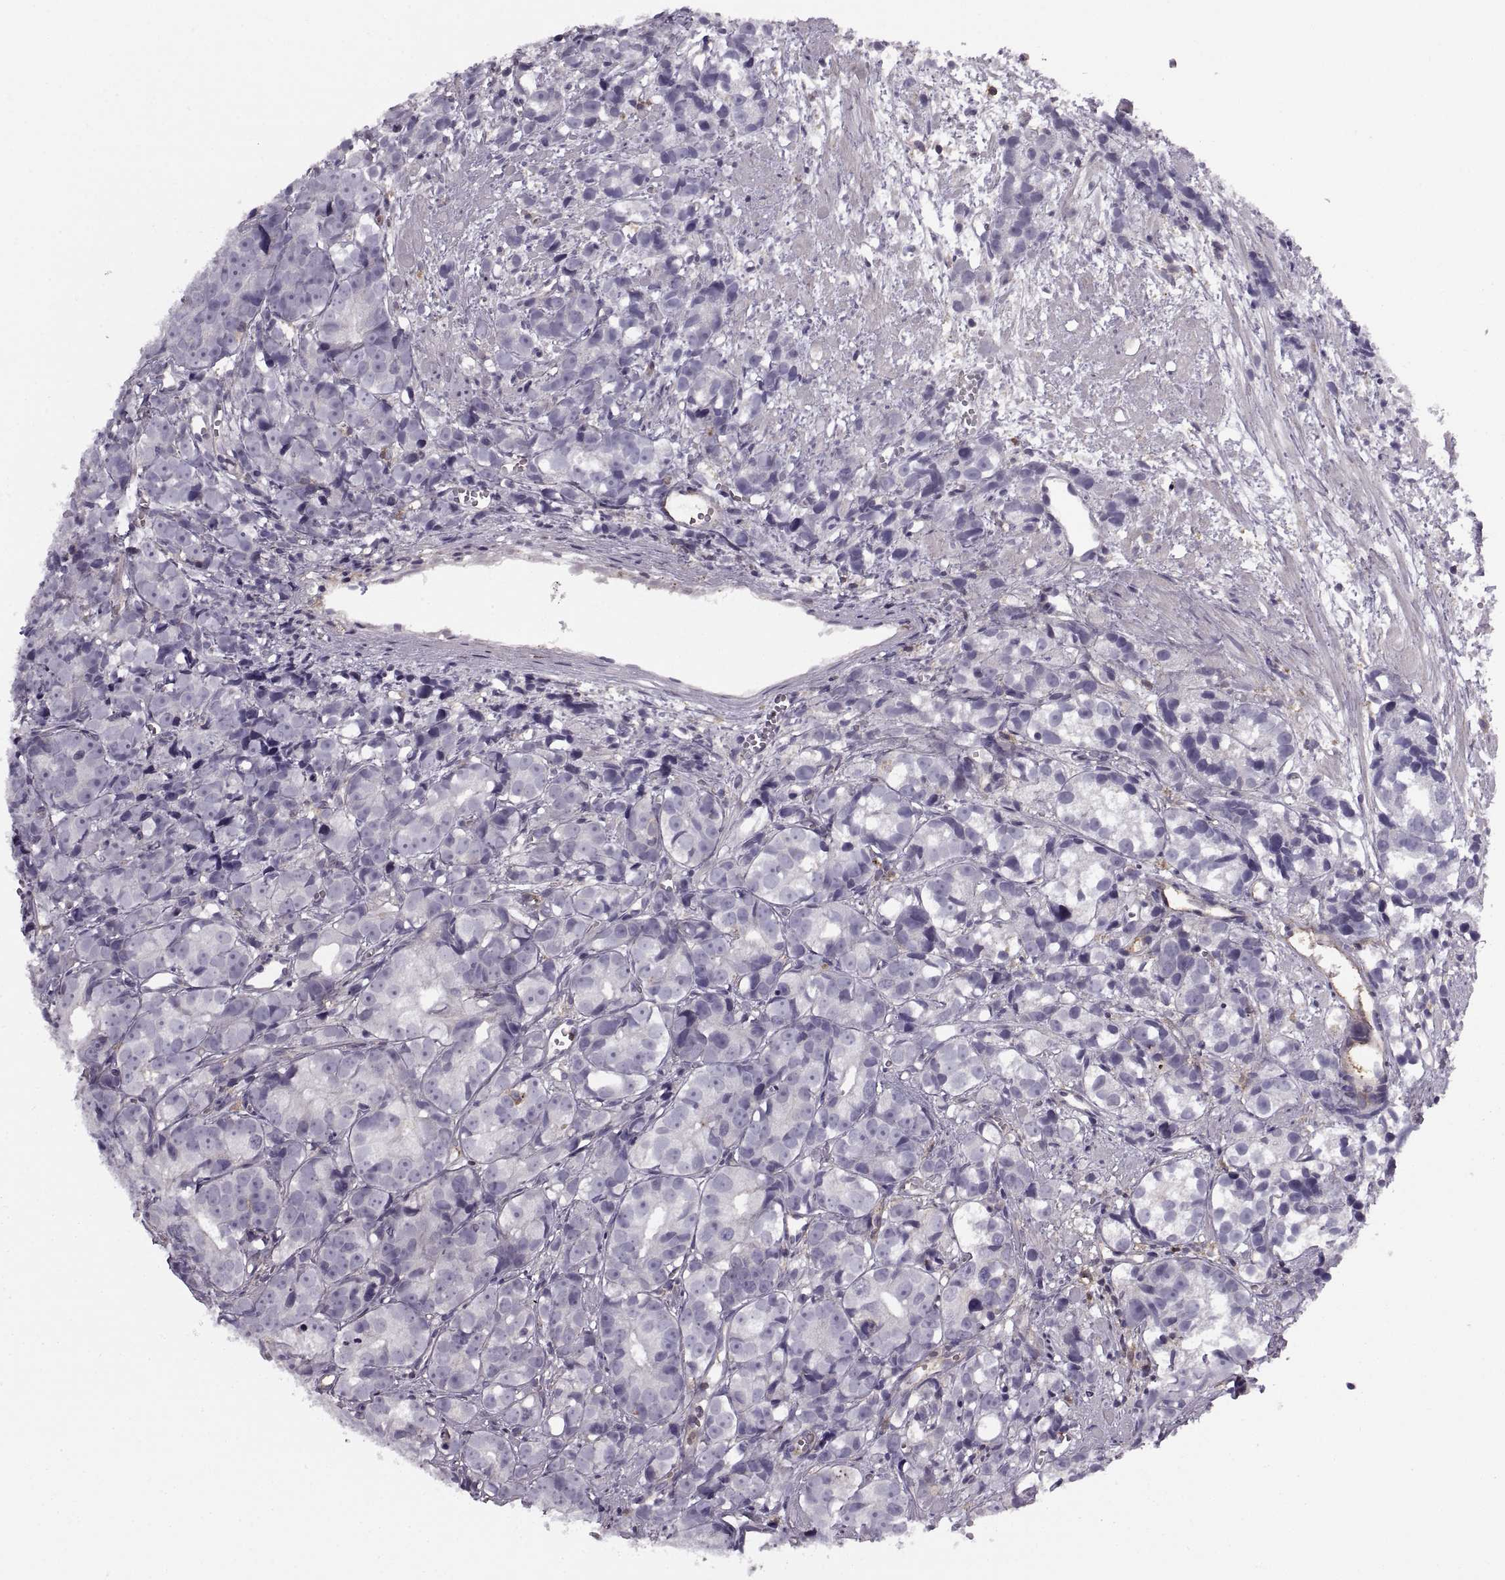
{"staining": {"intensity": "negative", "quantity": "none", "location": "none"}, "tissue": "prostate cancer", "cell_type": "Tumor cells", "image_type": "cancer", "snomed": [{"axis": "morphology", "description": "Adenocarcinoma, High grade"}, {"axis": "topography", "description": "Prostate"}], "caption": "This is an IHC micrograph of human prostate high-grade adenocarcinoma. There is no positivity in tumor cells.", "gene": "RALB", "patient": {"sex": "male", "age": 77}}